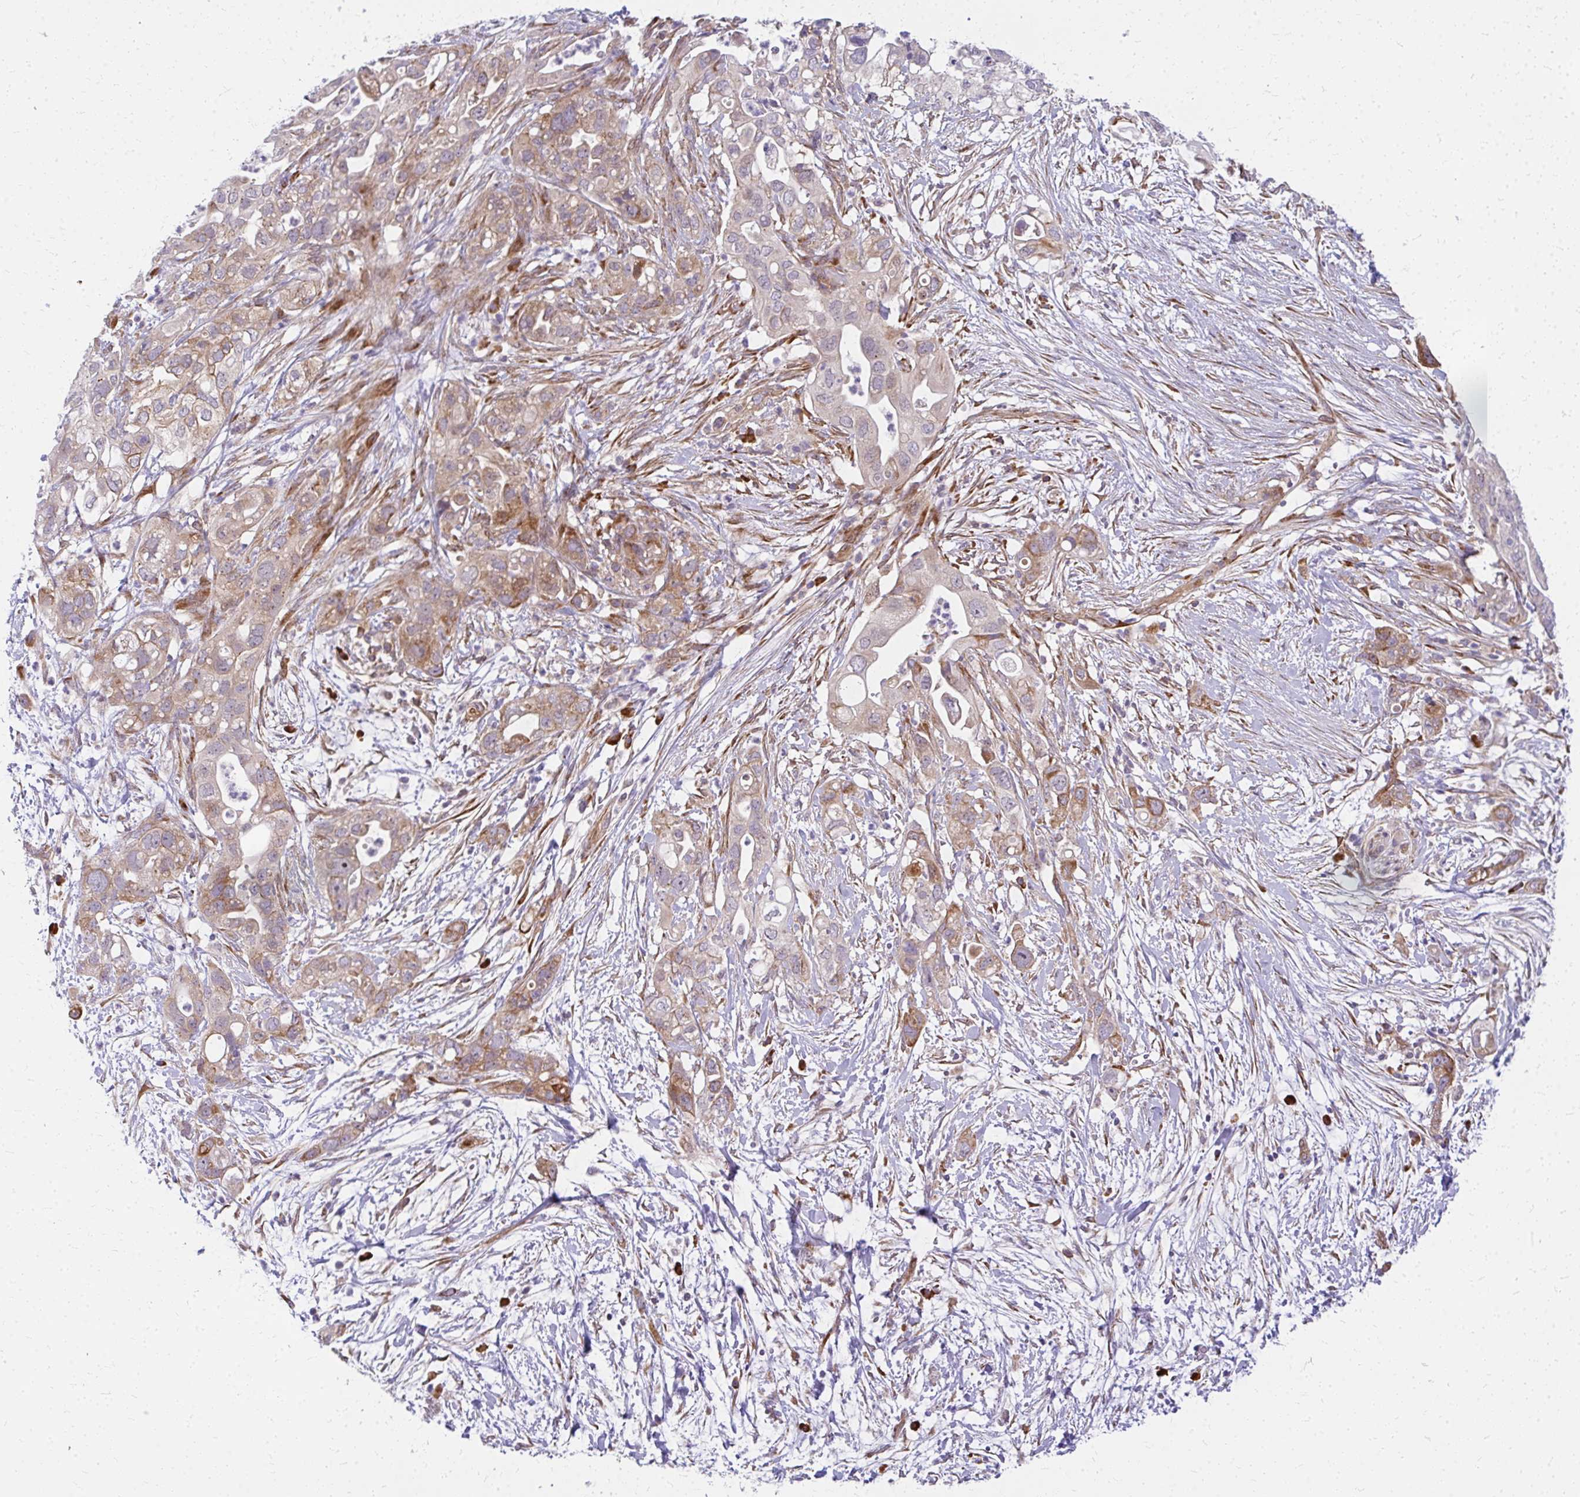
{"staining": {"intensity": "moderate", "quantity": "25%-75%", "location": "cytoplasmic/membranous"}, "tissue": "pancreatic cancer", "cell_type": "Tumor cells", "image_type": "cancer", "snomed": [{"axis": "morphology", "description": "Adenocarcinoma, NOS"}, {"axis": "topography", "description": "Pancreas"}], "caption": "Protein staining of pancreatic adenocarcinoma tissue demonstrates moderate cytoplasmic/membranous expression in approximately 25%-75% of tumor cells.", "gene": "RSKR", "patient": {"sex": "female", "age": 72}}